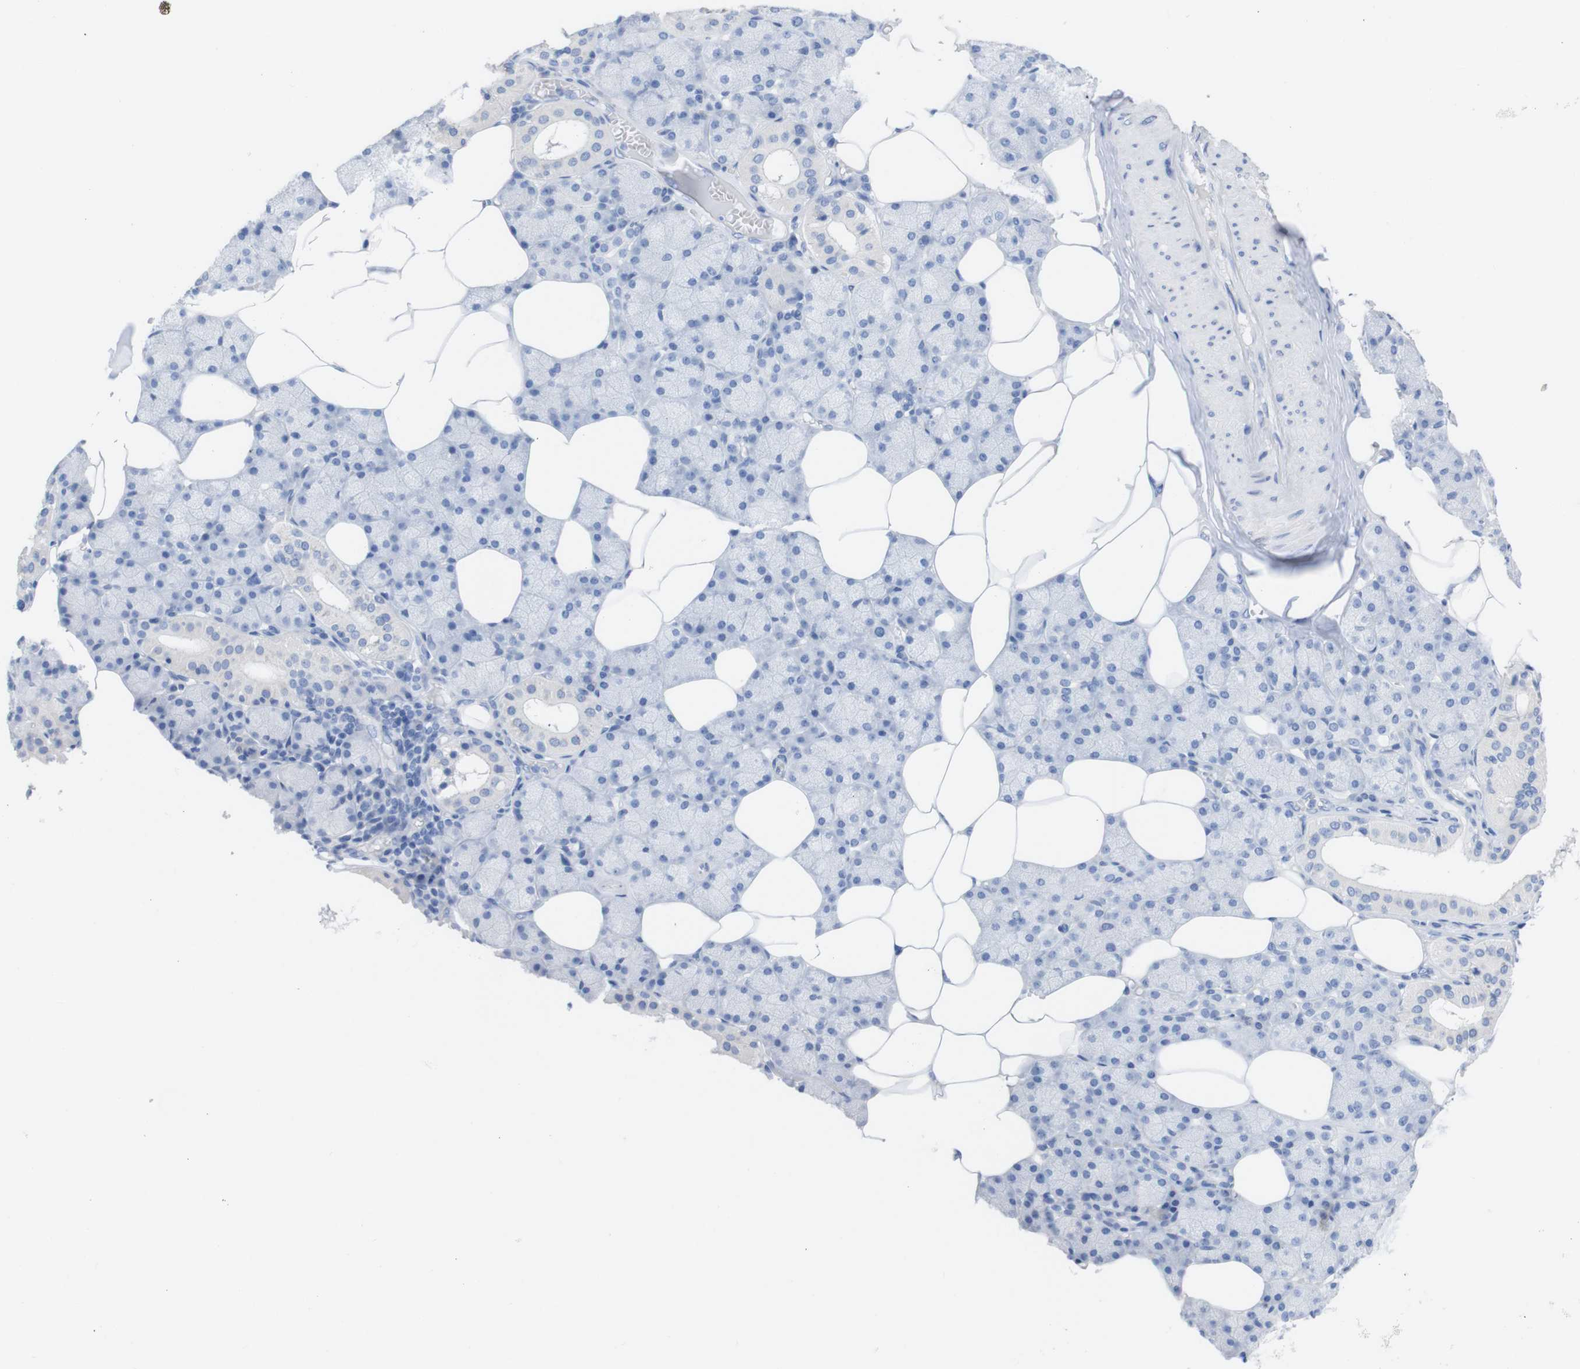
{"staining": {"intensity": "negative", "quantity": "none", "location": "none"}, "tissue": "salivary gland", "cell_type": "Glandular cells", "image_type": "normal", "snomed": [{"axis": "morphology", "description": "Normal tissue, NOS"}, {"axis": "topography", "description": "Salivary gland"}], "caption": "An IHC photomicrograph of normal salivary gland is shown. There is no staining in glandular cells of salivary gland. The staining is performed using DAB brown chromogen with nuclei counter-stained in using hematoxylin.", "gene": "PNMA1", "patient": {"sex": "male", "age": 62}}